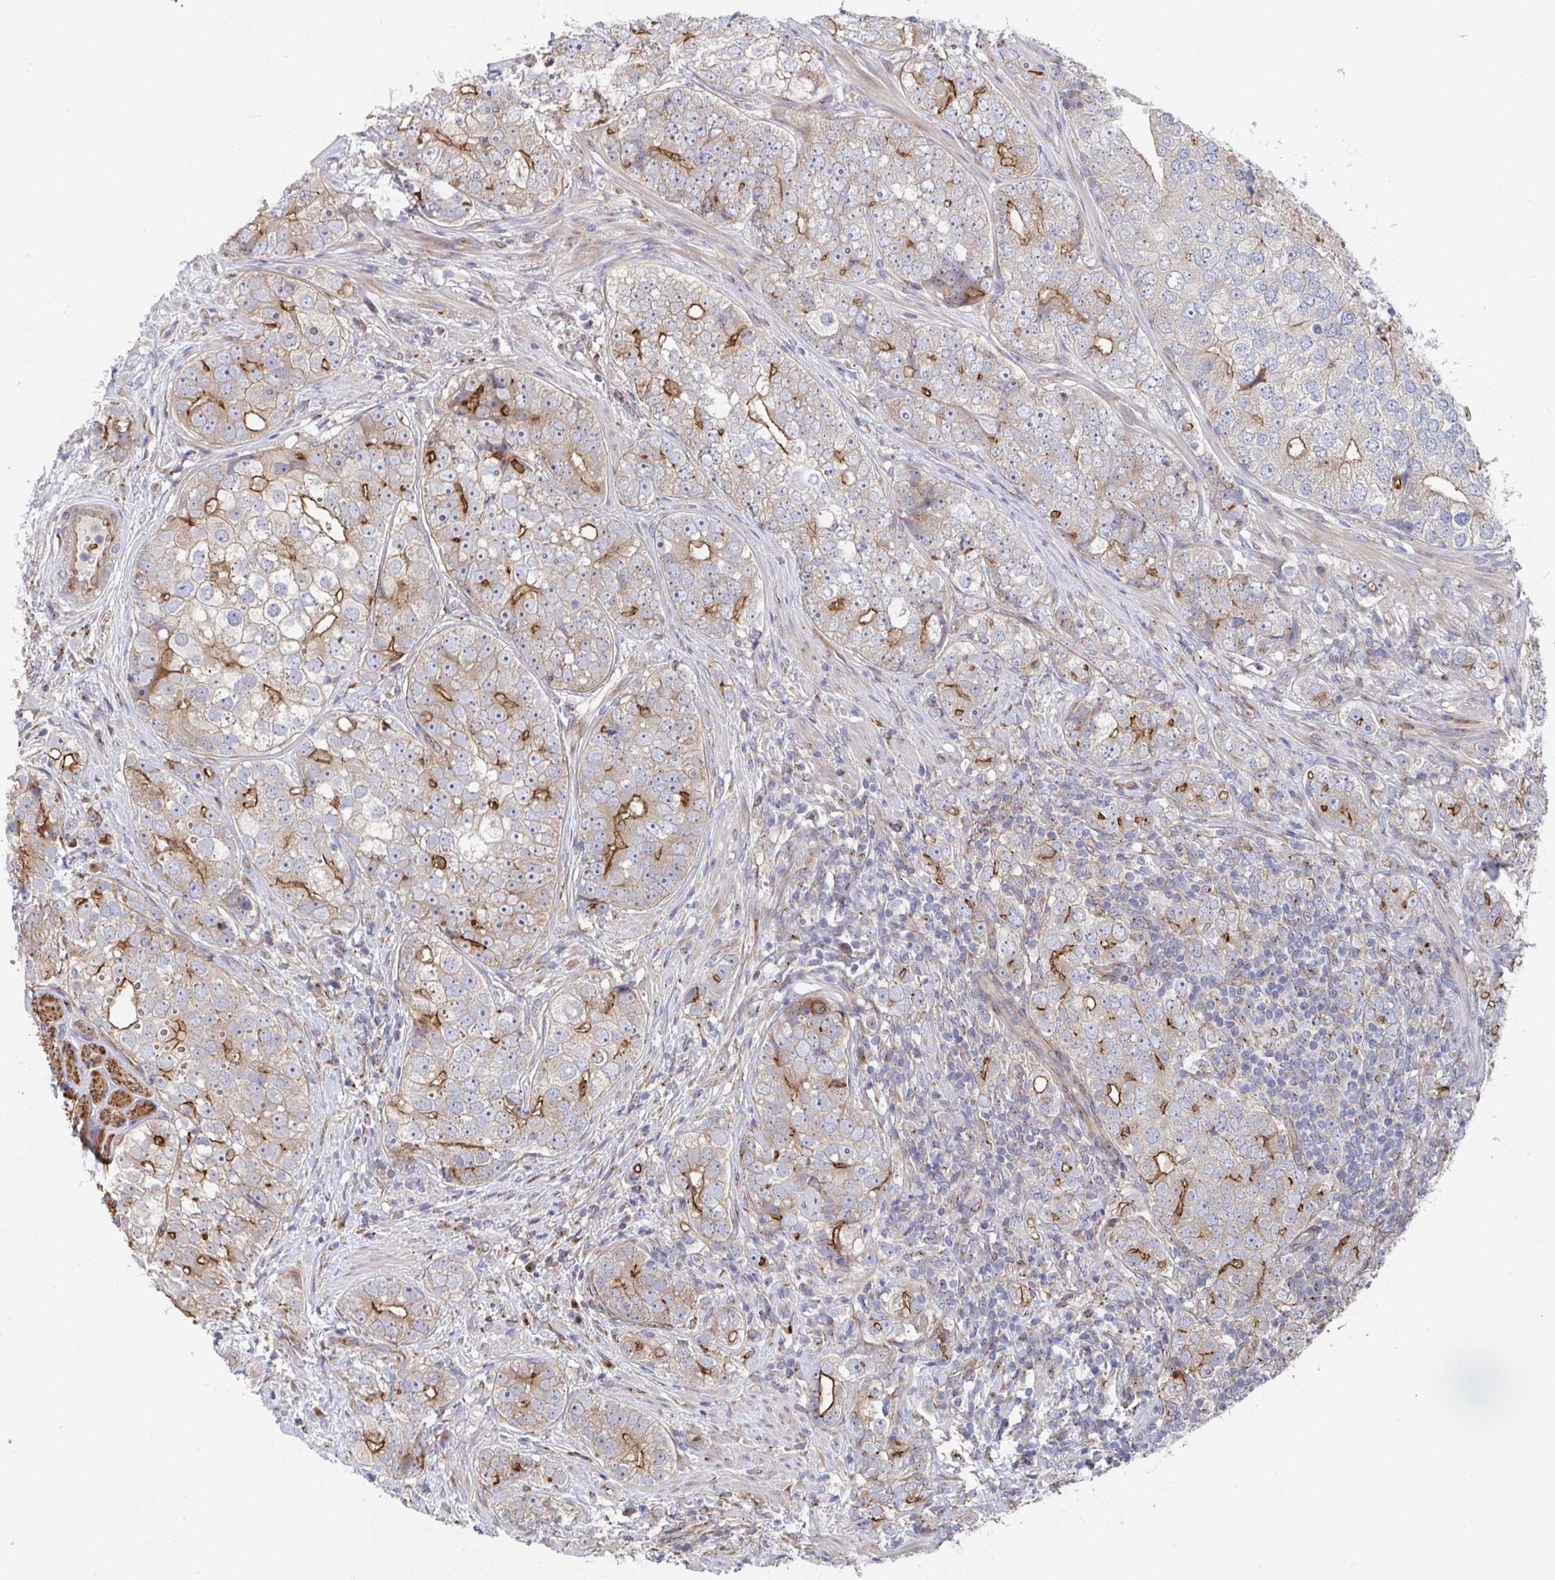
{"staining": {"intensity": "moderate", "quantity": "<25%", "location": "cytoplasmic/membranous"}, "tissue": "prostate cancer", "cell_type": "Tumor cells", "image_type": "cancer", "snomed": [{"axis": "morphology", "description": "Adenocarcinoma, High grade"}, {"axis": "topography", "description": "Prostate"}], "caption": "Immunohistochemistry staining of prostate cancer, which demonstrates low levels of moderate cytoplasmic/membranous positivity in about <25% of tumor cells indicating moderate cytoplasmic/membranous protein staining. The staining was performed using DAB (3,3'-diaminobenzidine) (brown) for protein detection and nuclei were counterstained in hematoxylin (blue).", "gene": "FJX1", "patient": {"sex": "male", "age": 60}}